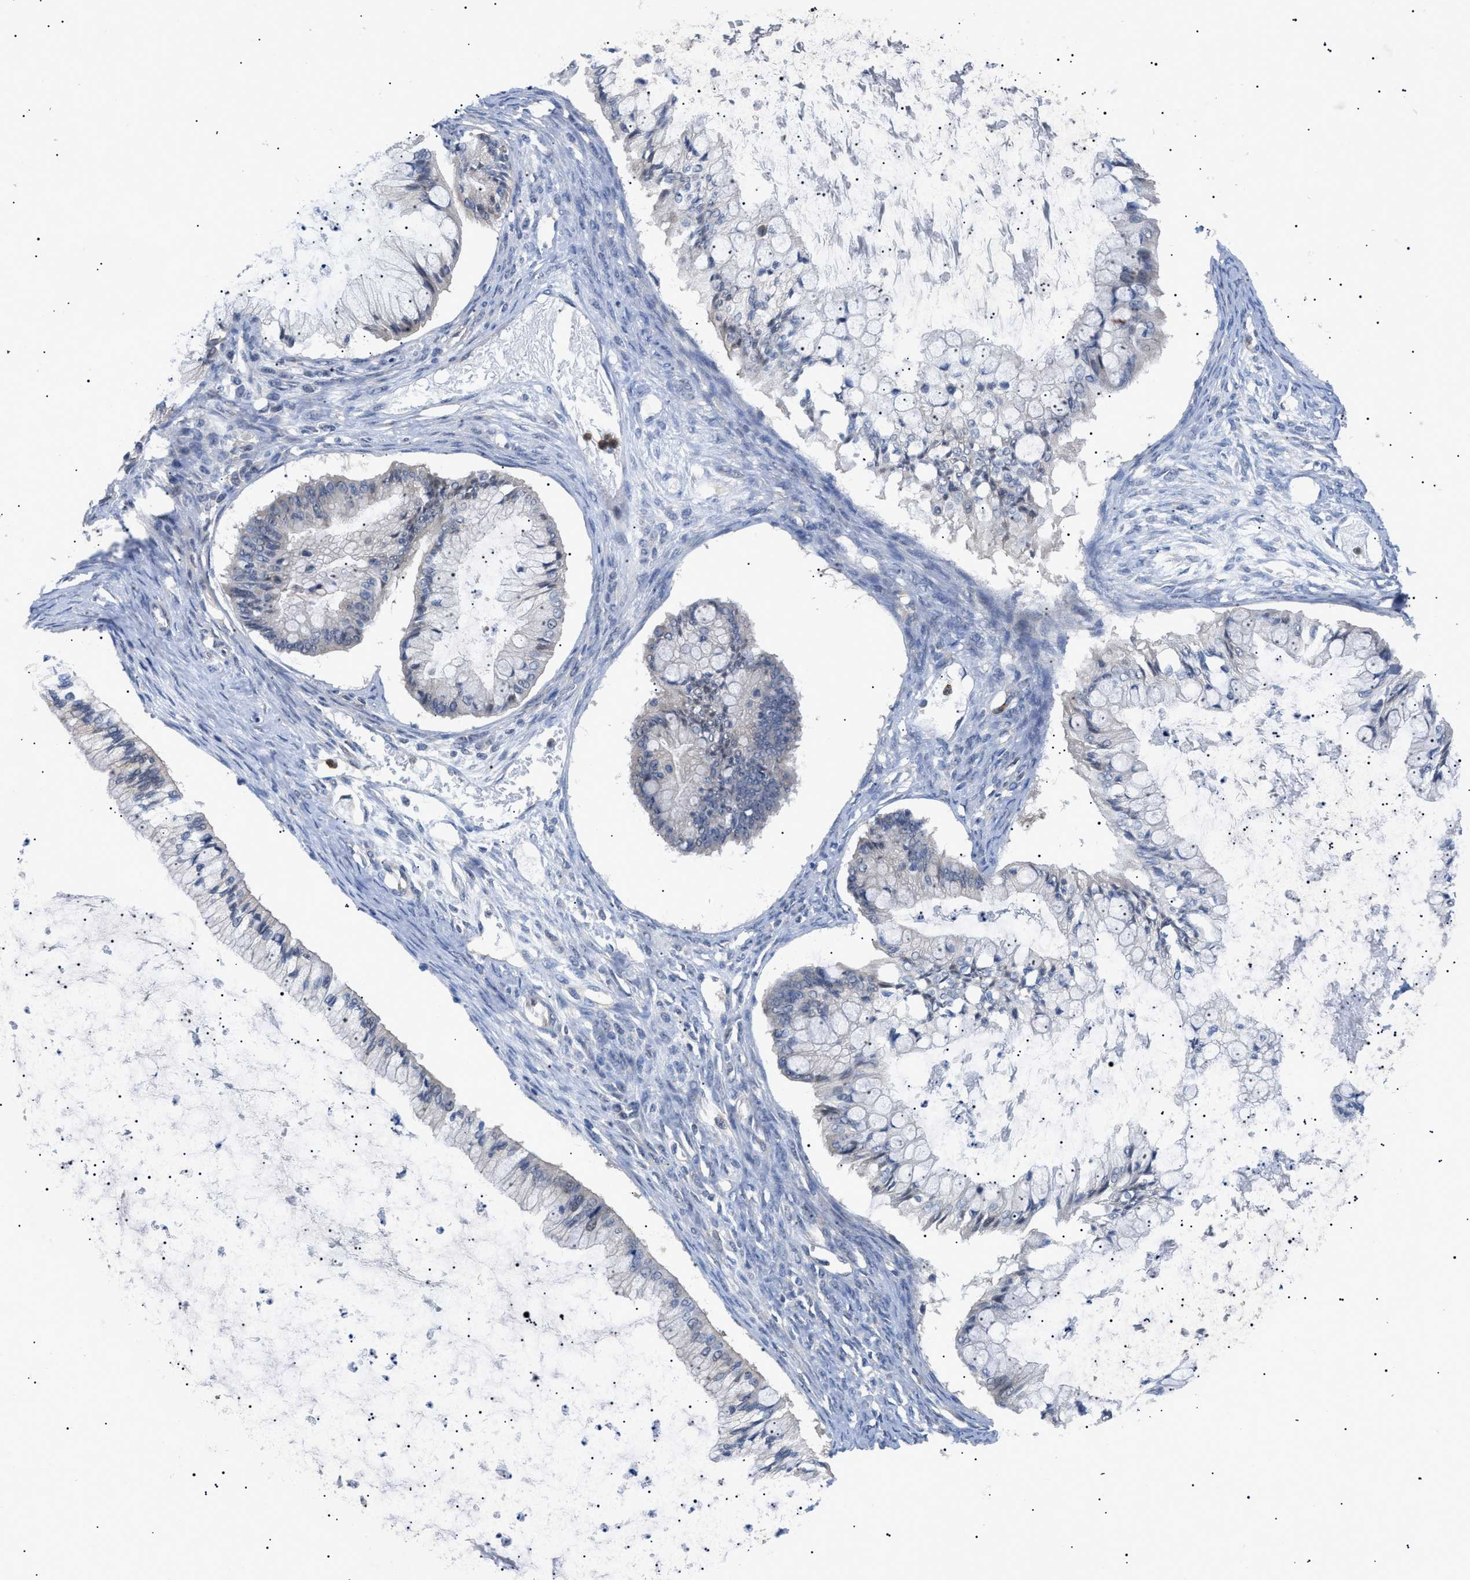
{"staining": {"intensity": "negative", "quantity": "none", "location": "none"}, "tissue": "ovarian cancer", "cell_type": "Tumor cells", "image_type": "cancer", "snomed": [{"axis": "morphology", "description": "Cystadenocarcinoma, mucinous, NOS"}, {"axis": "topography", "description": "Ovary"}], "caption": "Tumor cells are negative for protein expression in human ovarian cancer. (DAB IHC visualized using brightfield microscopy, high magnification).", "gene": "RIPK1", "patient": {"sex": "female", "age": 57}}